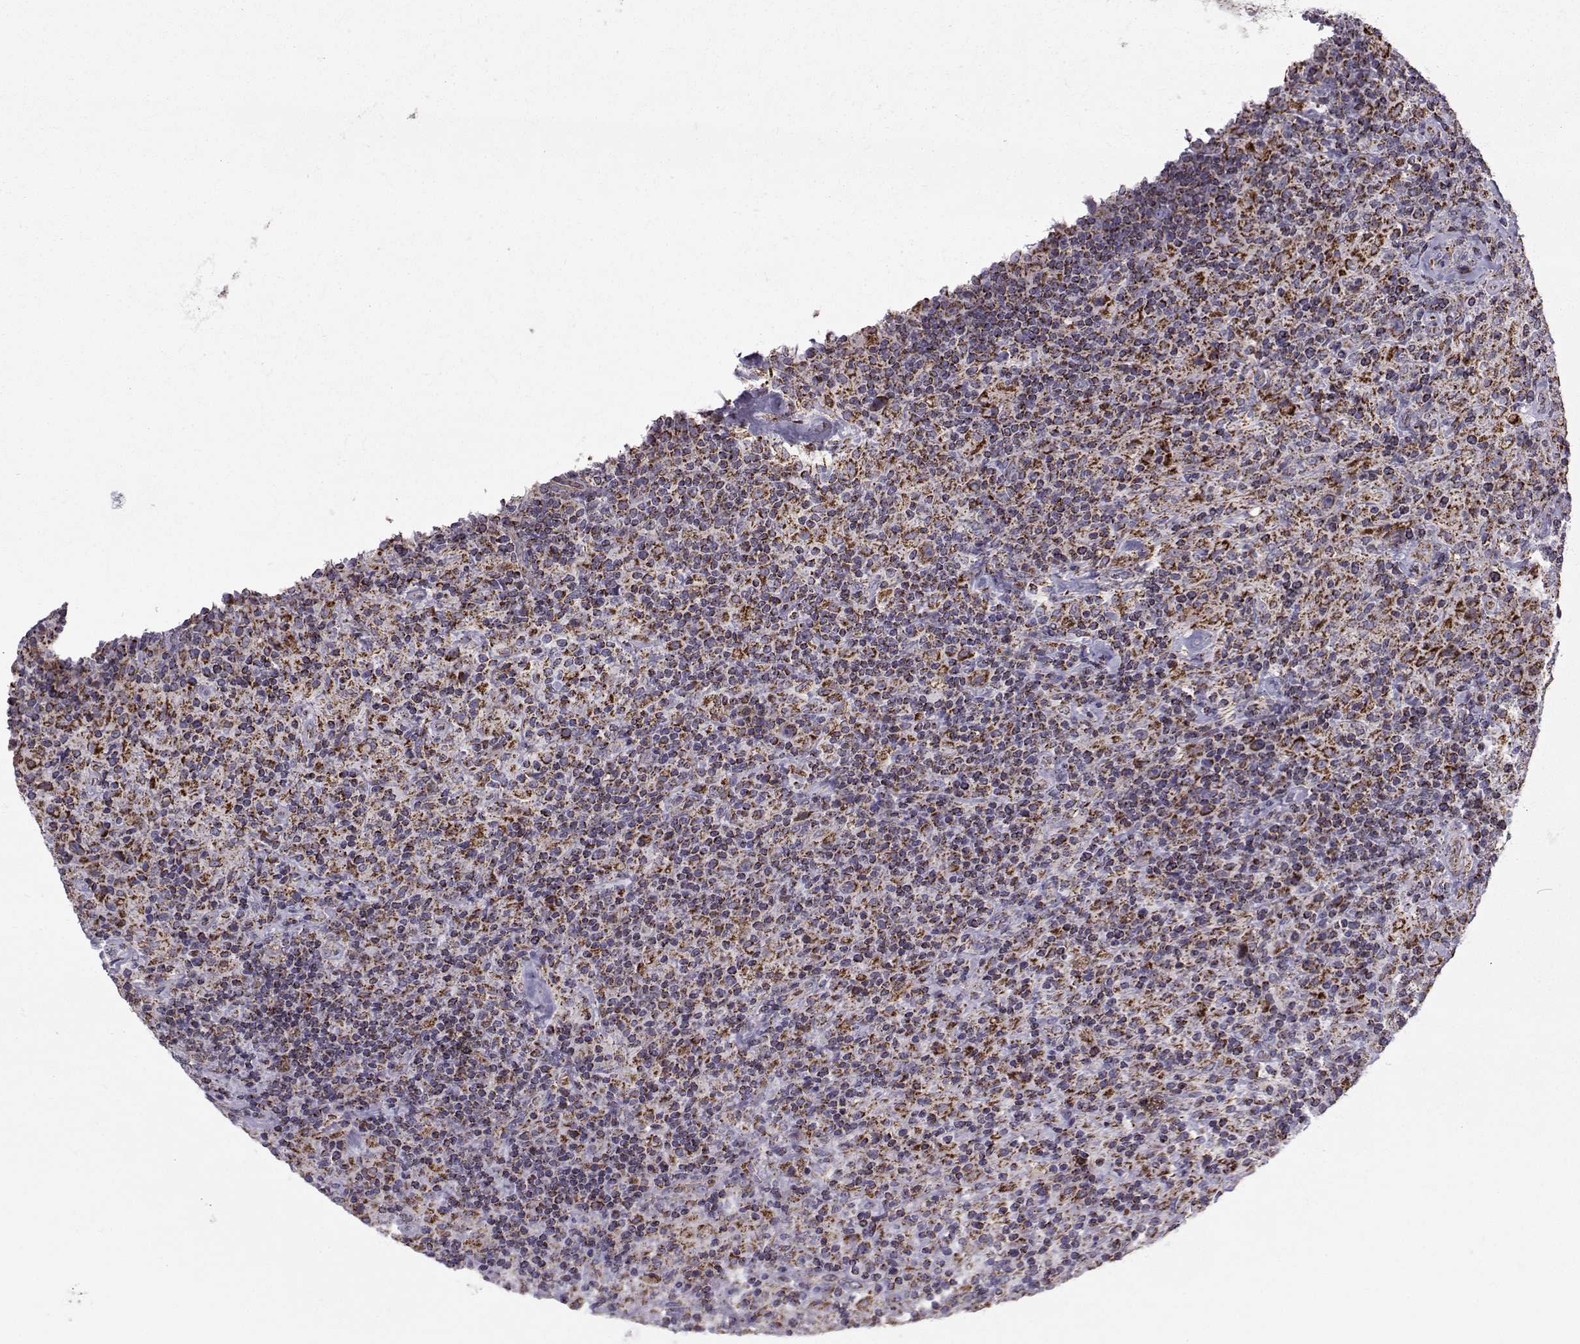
{"staining": {"intensity": "strong", "quantity": ">75%", "location": "cytoplasmic/membranous"}, "tissue": "lymphoma", "cell_type": "Tumor cells", "image_type": "cancer", "snomed": [{"axis": "morphology", "description": "Hodgkin's disease, NOS"}, {"axis": "topography", "description": "Lymph node"}], "caption": "Strong cytoplasmic/membranous expression is seen in approximately >75% of tumor cells in lymphoma.", "gene": "NECAB3", "patient": {"sex": "male", "age": 70}}